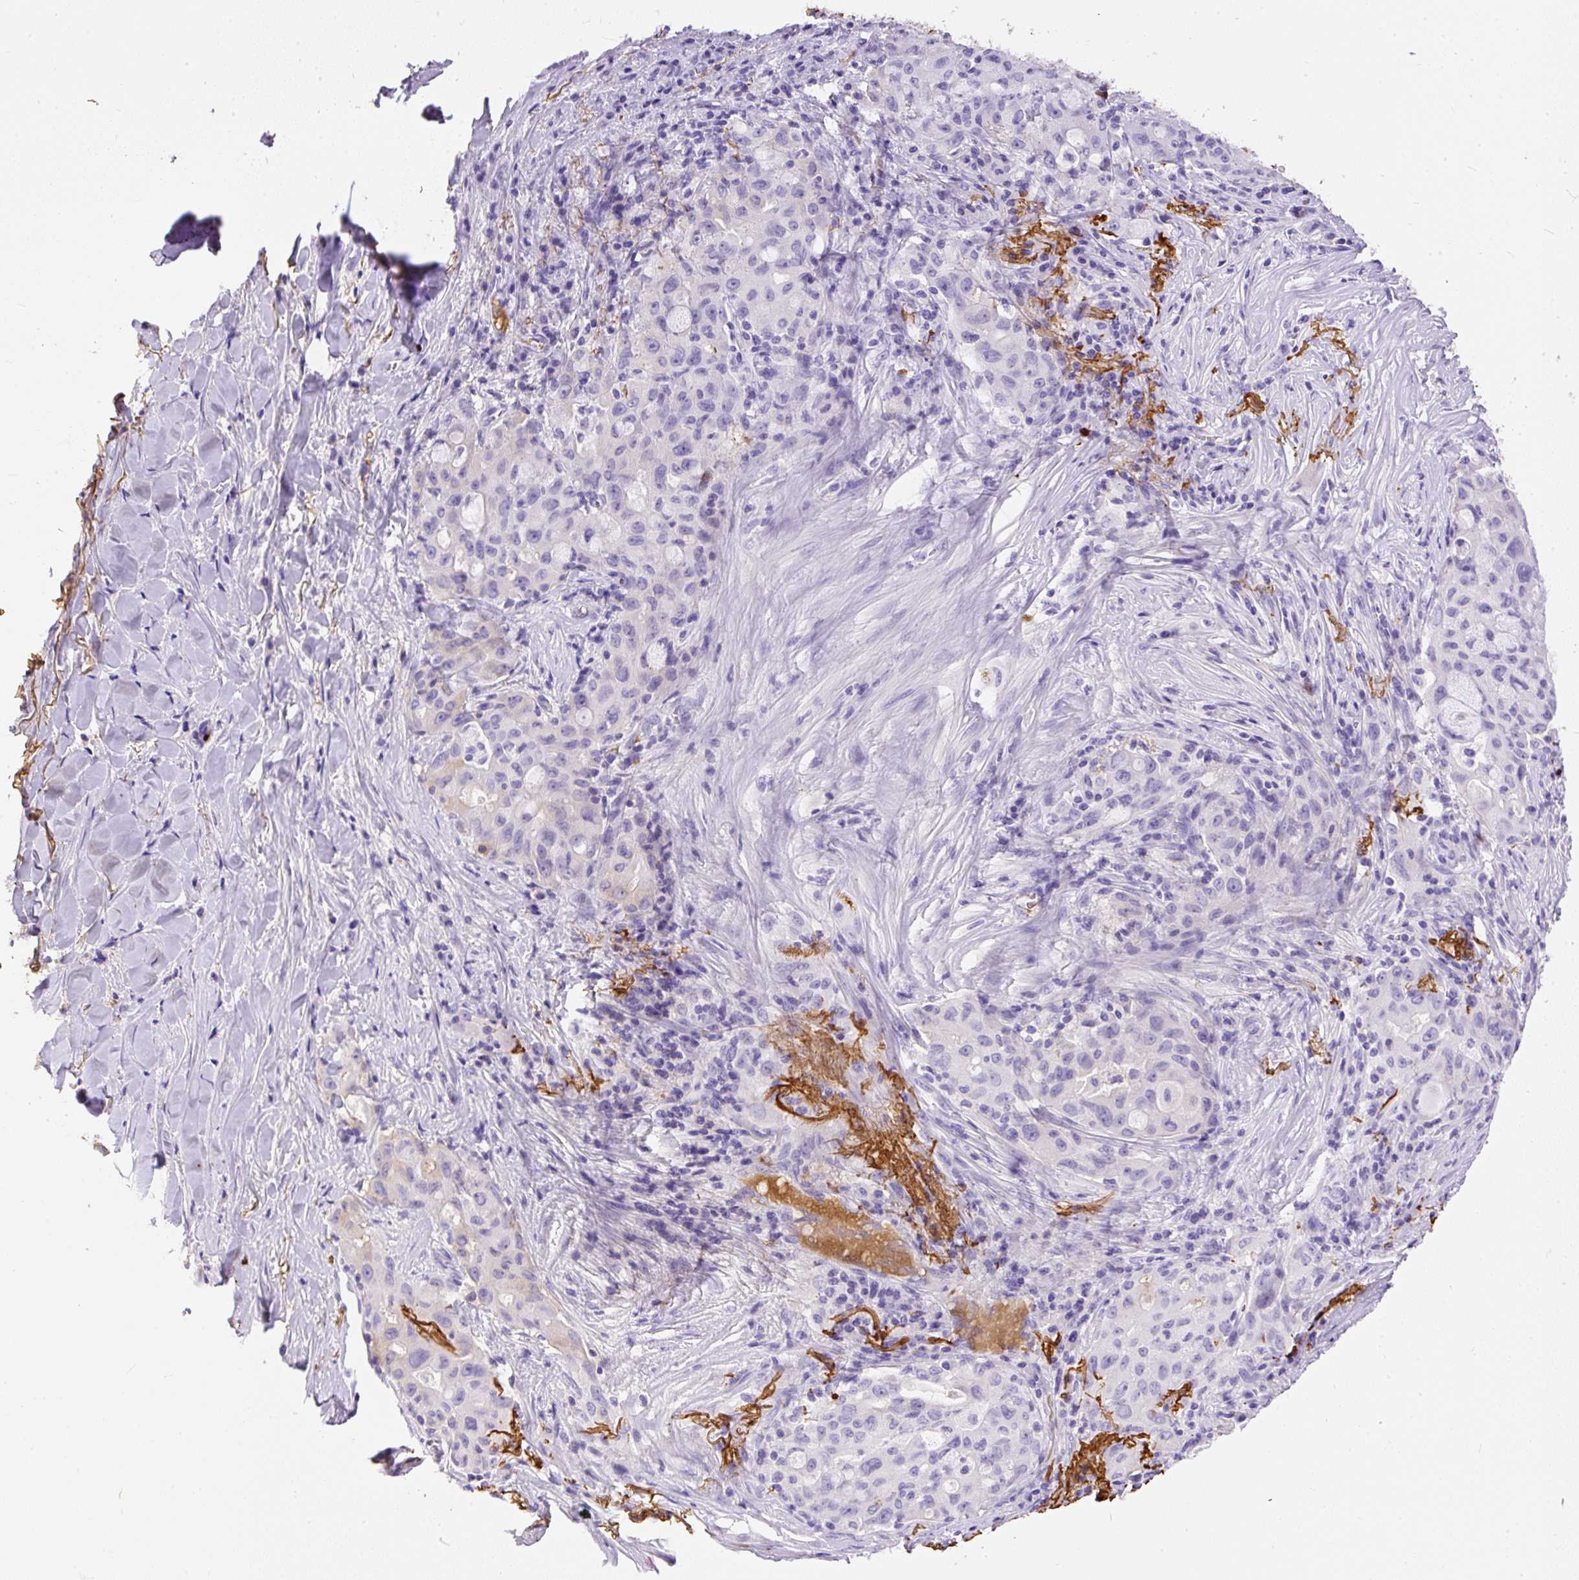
{"staining": {"intensity": "negative", "quantity": "none", "location": "none"}, "tissue": "lung cancer", "cell_type": "Tumor cells", "image_type": "cancer", "snomed": [{"axis": "morphology", "description": "Adenocarcinoma, NOS"}, {"axis": "topography", "description": "Lung"}], "caption": "Human lung adenocarcinoma stained for a protein using immunohistochemistry reveals no expression in tumor cells.", "gene": "APCS", "patient": {"sex": "female", "age": 44}}